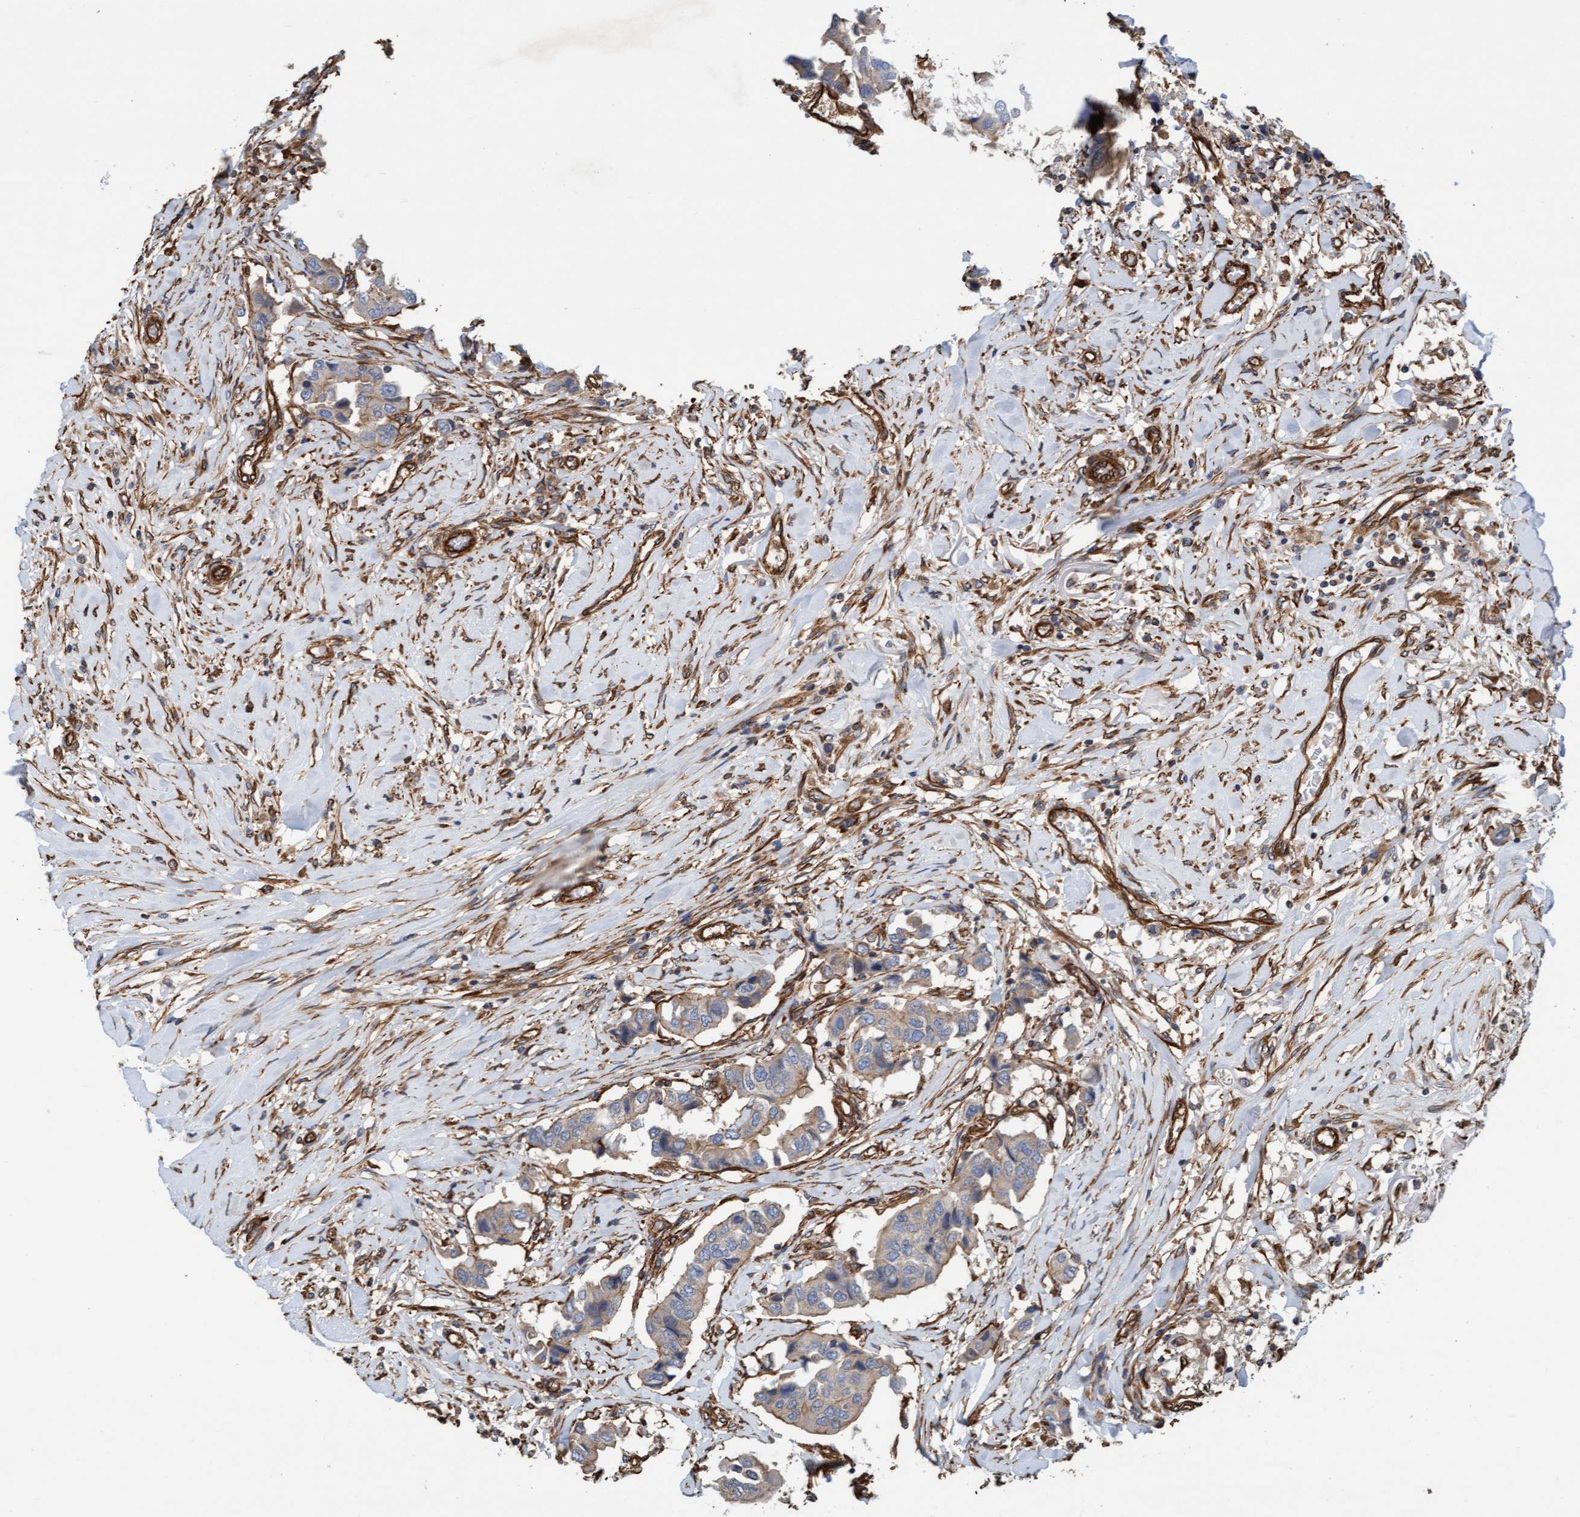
{"staining": {"intensity": "weak", "quantity": ">75%", "location": "cytoplasmic/membranous"}, "tissue": "breast cancer", "cell_type": "Tumor cells", "image_type": "cancer", "snomed": [{"axis": "morphology", "description": "Duct carcinoma"}, {"axis": "topography", "description": "Breast"}], "caption": "Brown immunohistochemical staining in breast cancer (intraductal carcinoma) reveals weak cytoplasmic/membranous positivity in approximately >75% of tumor cells.", "gene": "STXBP4", "patient": {"sex": "female", "age": 80}}